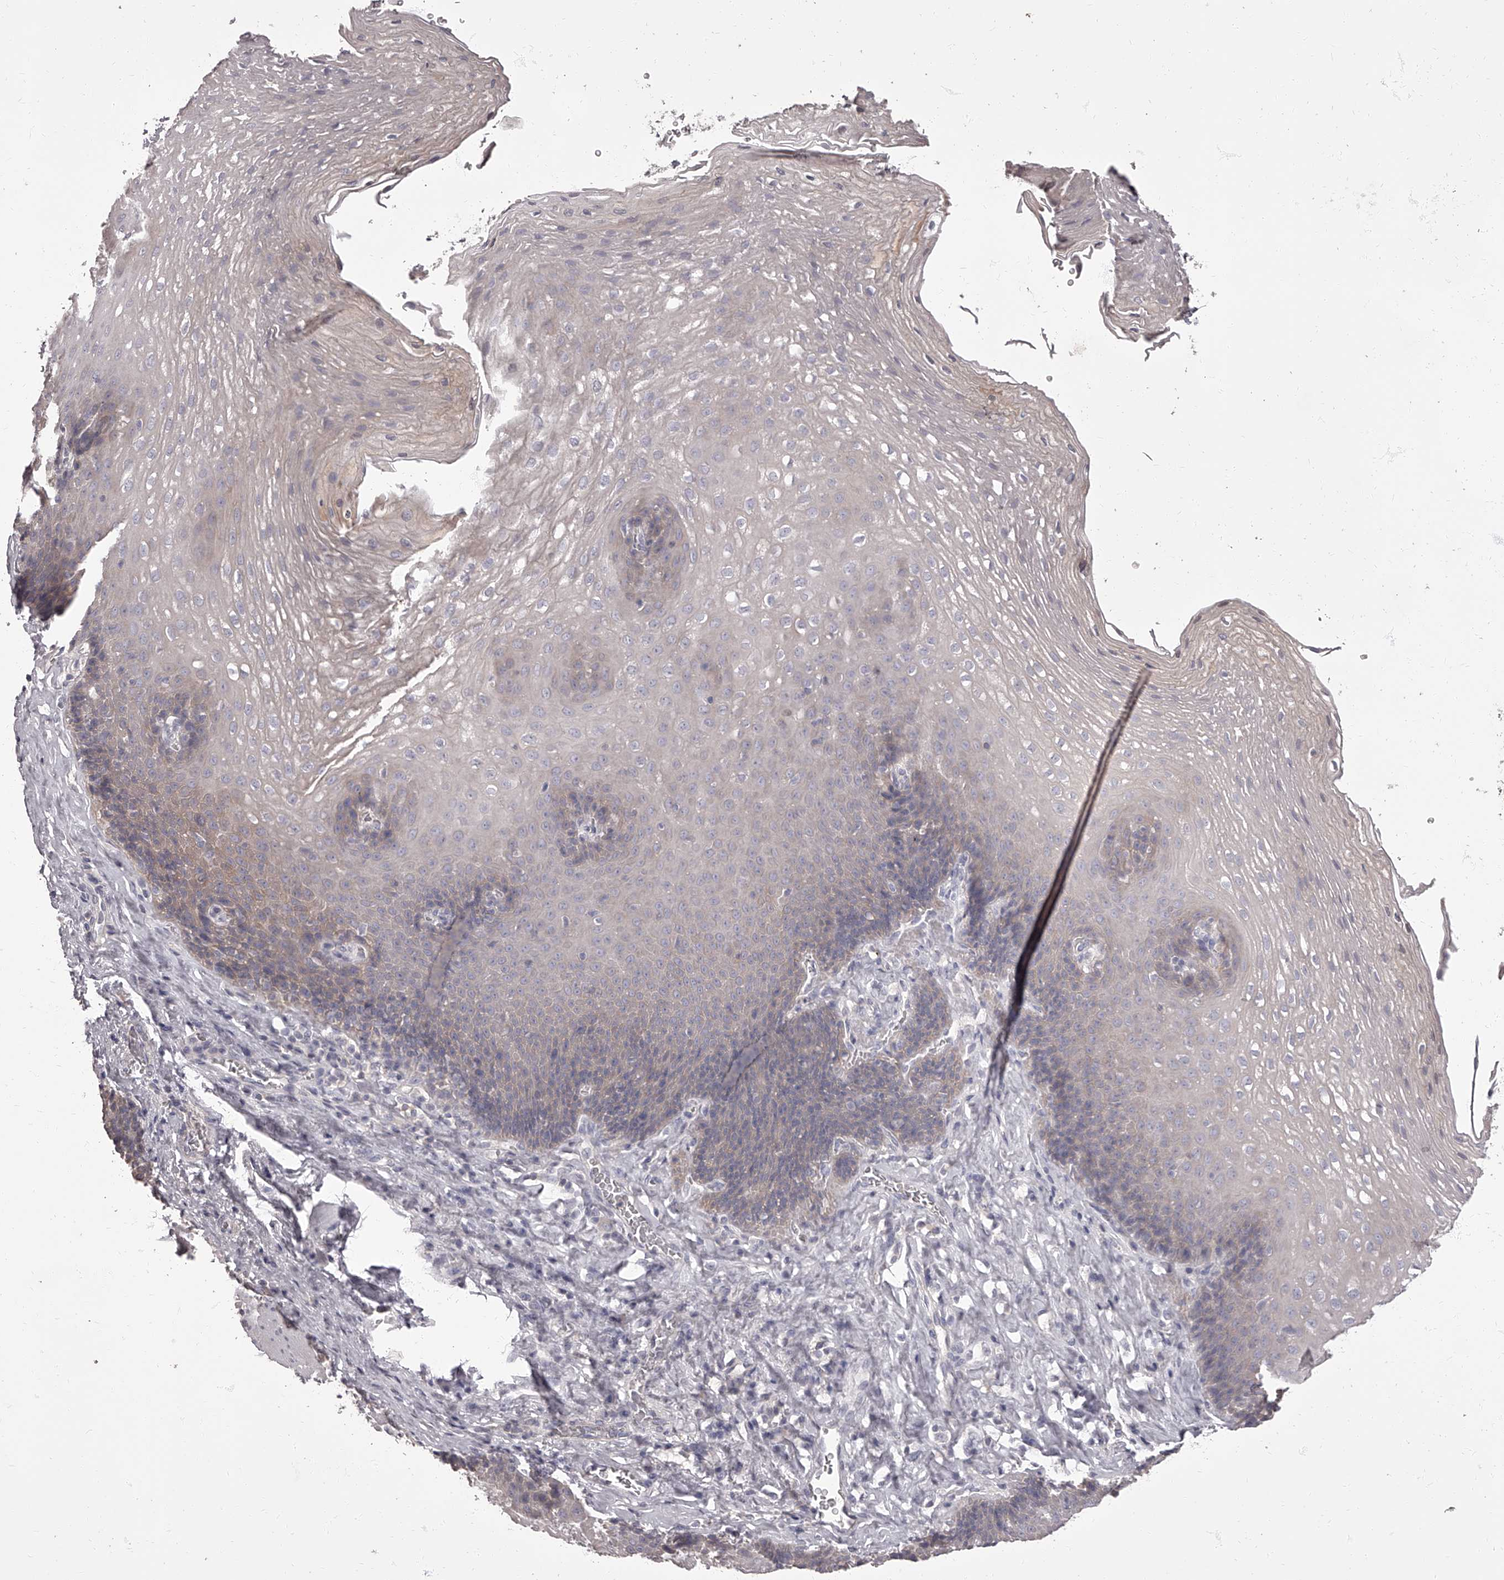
{"staining": {"intensity": "negative", "quantity": "none", "location": "none"}, "tissue": "esophagus", "cell_type": "Squamous epithelial cells", "image_type": "normal", "snomed": [{"axis": "morphology", "description": "Normal tissue, NOS"}, {"axis": "topography", "description": "Esophagus"}], "caption": "This is an immunohistochemistry (IHC) image of benign esophagus. There is no positivity in squamous epithelial cells.", "gene": "APEH", "patient": {"sex": "female", "age": 66}}